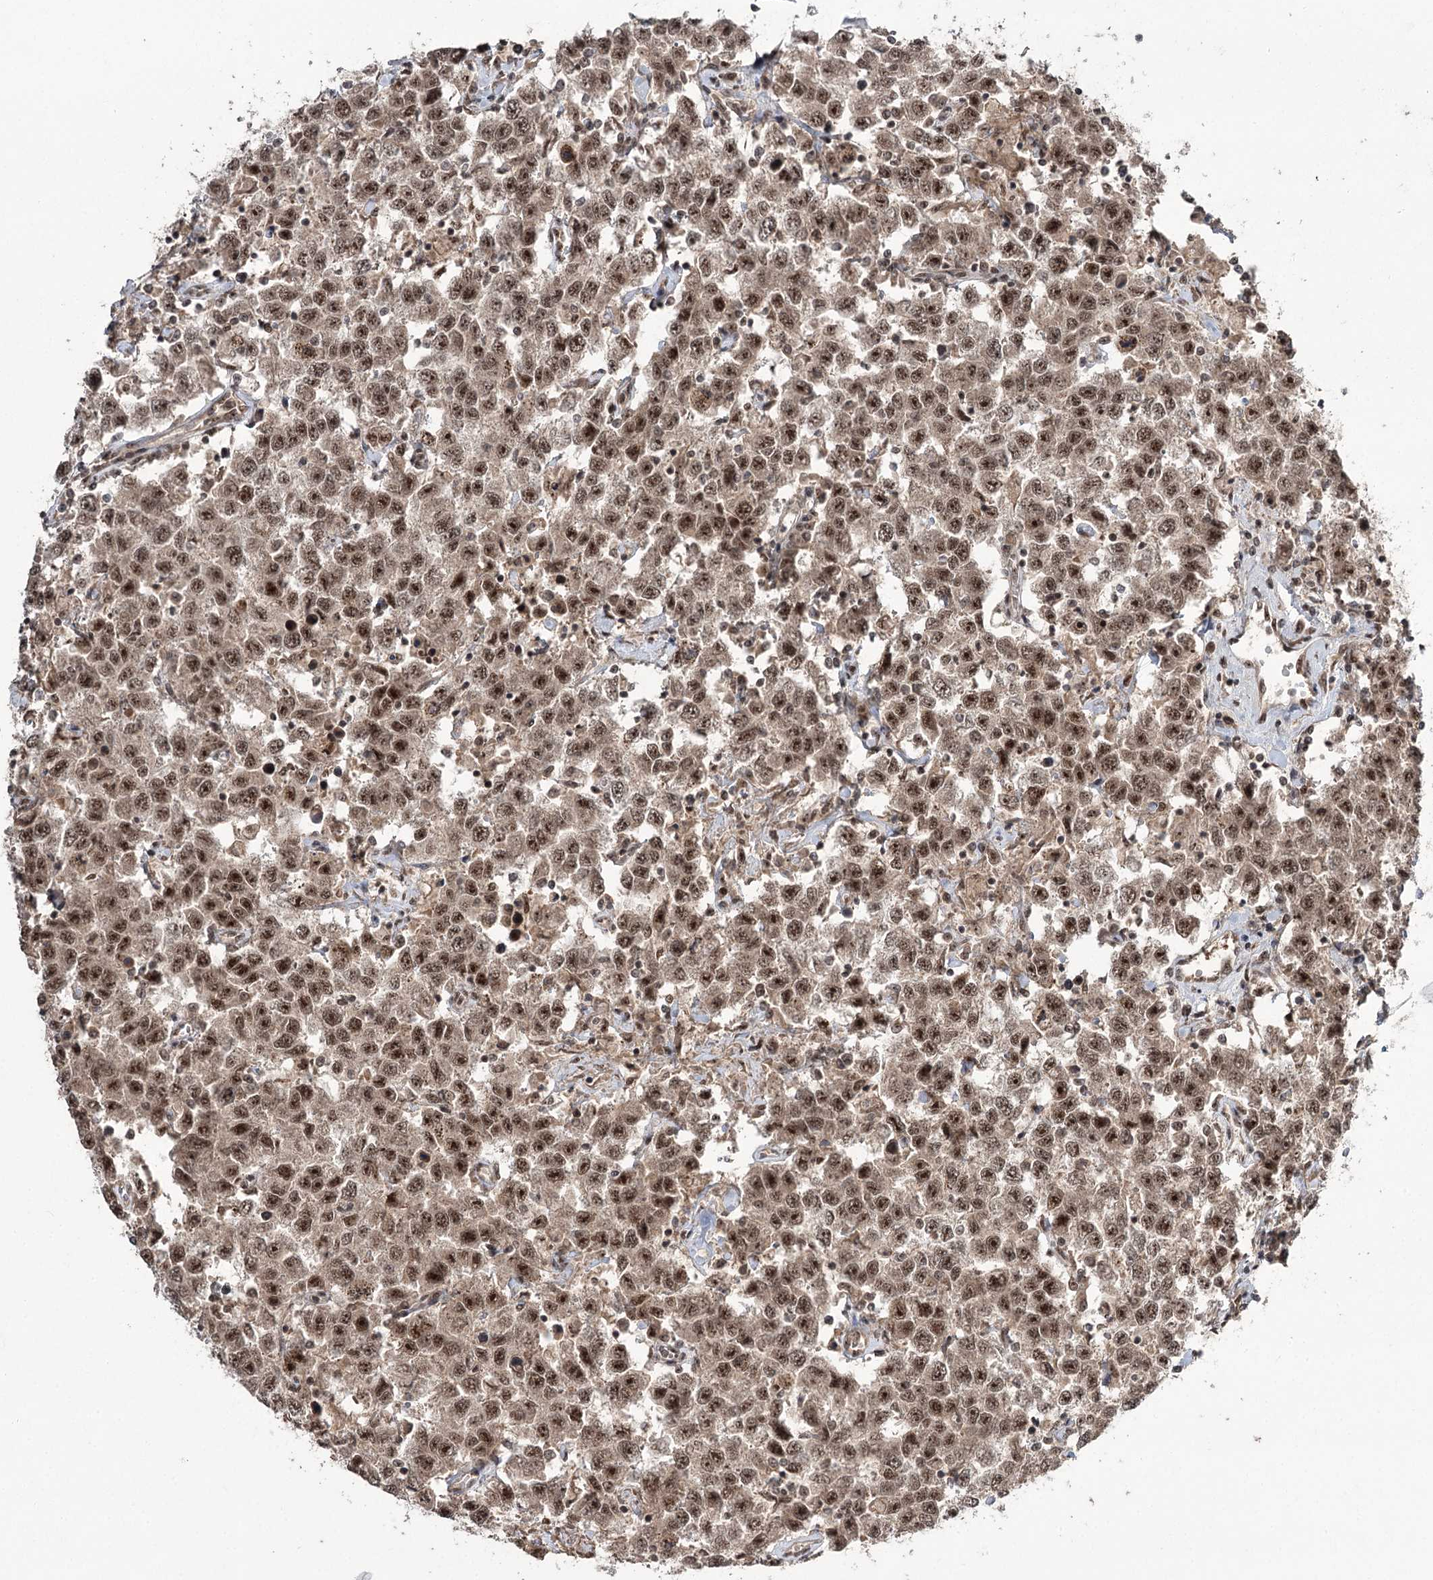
{"staining": {"intensity": "strong", "quantity": ">75%", "location": "nuclear"}, "tissue": "testis cancer", "cell_type": "Tumor cells", "image_type": "cancer", "snomed": [{"axis": "morphology", "description": "Seminoma, NOS"}, {"axis": "topography", "description": "Testis"}], "caption": "Brown immunohistochemical staining in human testis seminoma shows strong nuclear positivity in approximately >75% of tumor cells.", "gene": "ERCC3", "patient": {"sex": "male", "age": 41}}